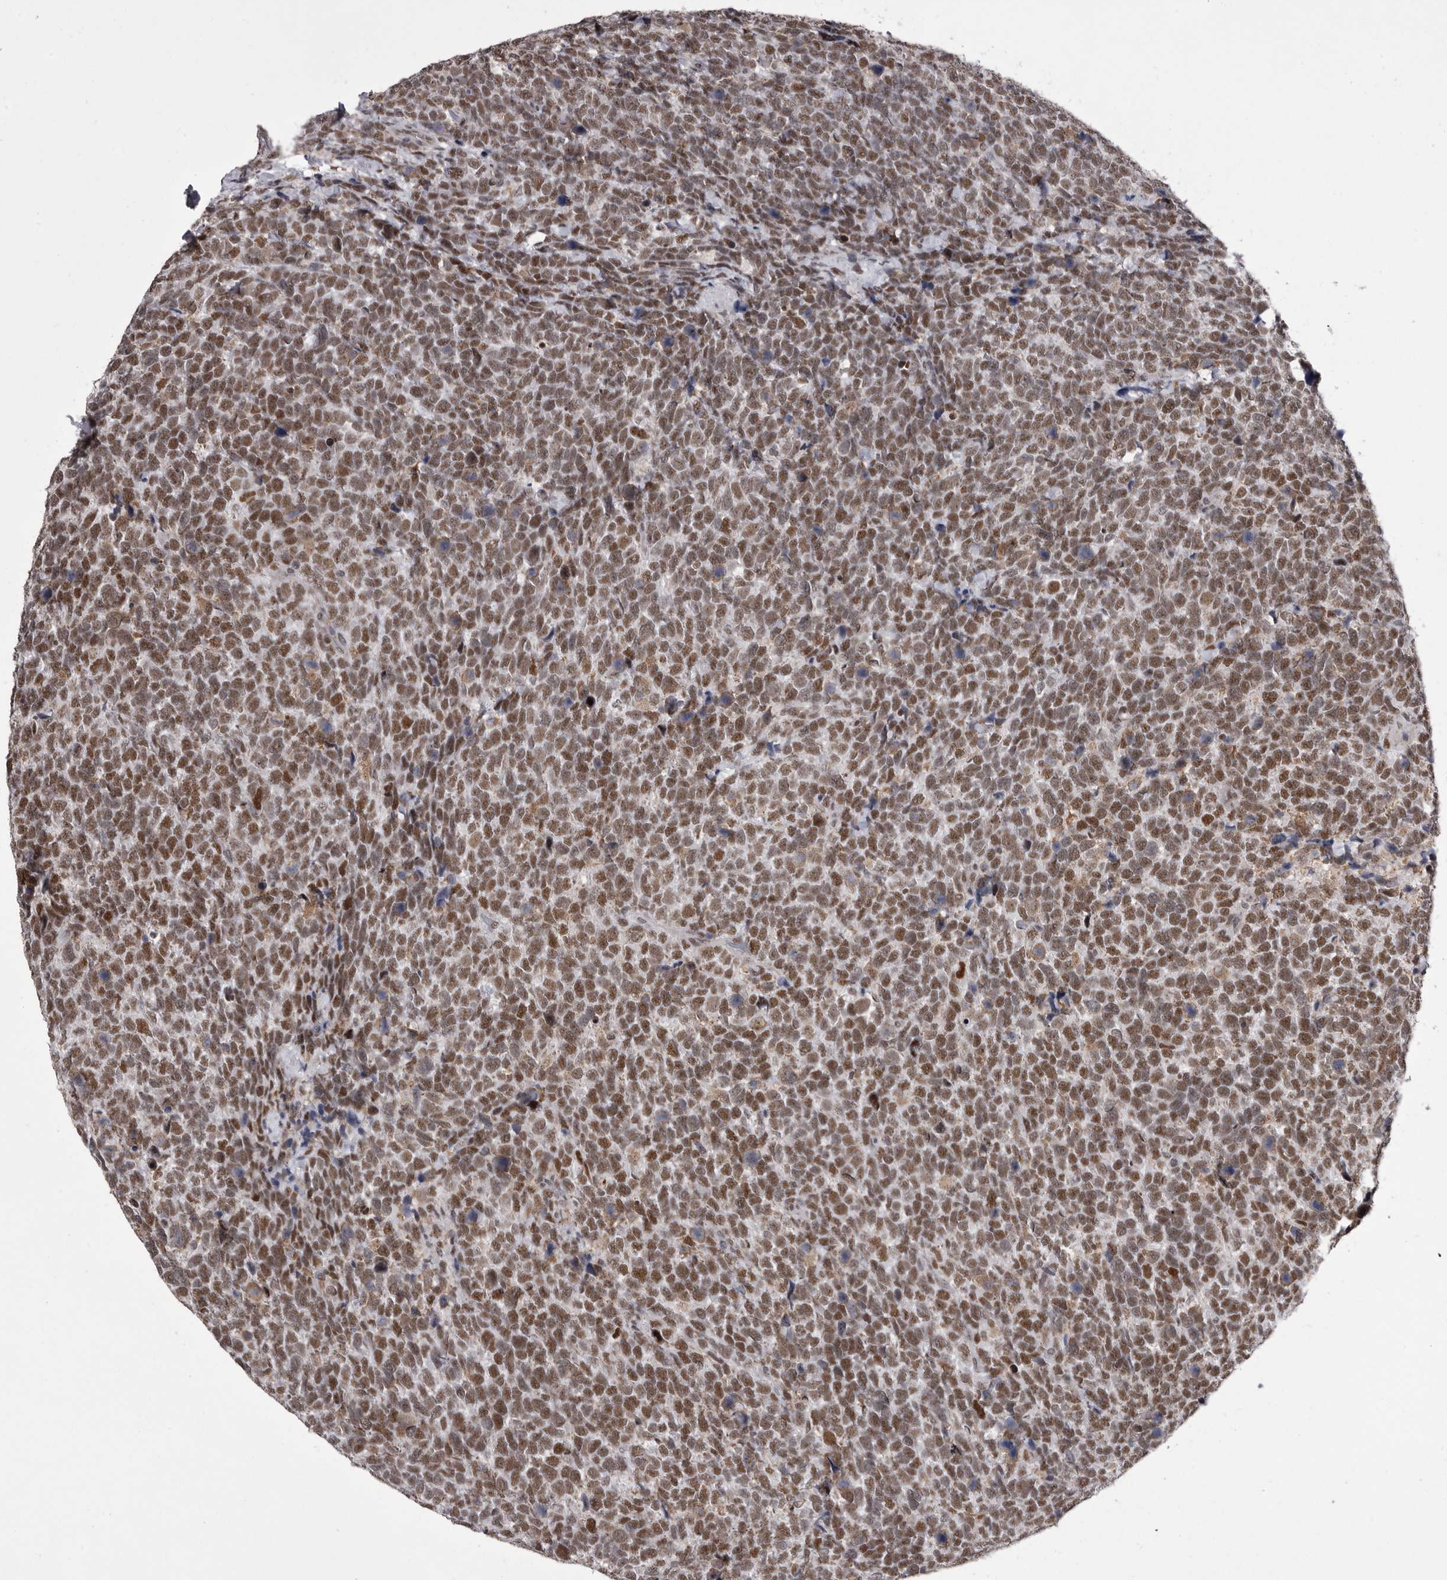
{"staining": {"intensity": "moderate", "quantity": ">75%", "location": "nuclear"}, "tissue": "urothelial cancer", "cell_type": "Tumor cells", "image_type": "cancer", "snomed": [{"axis": "morphology", "description": "Urothelial carcinoma, High grade"}, {"axis": "topography", "description": "Urinary bladder"}], "caption": "Moderate nuclear staining is identified in about >75% of tumor cells in urothelial cancer. (DAB (3,3'-diaminobenzidine) IHC, brown staining for protein, blue staining for nuclei).", "gene": "PRPF3", "patient": {"sex": "female", "age": 82}}